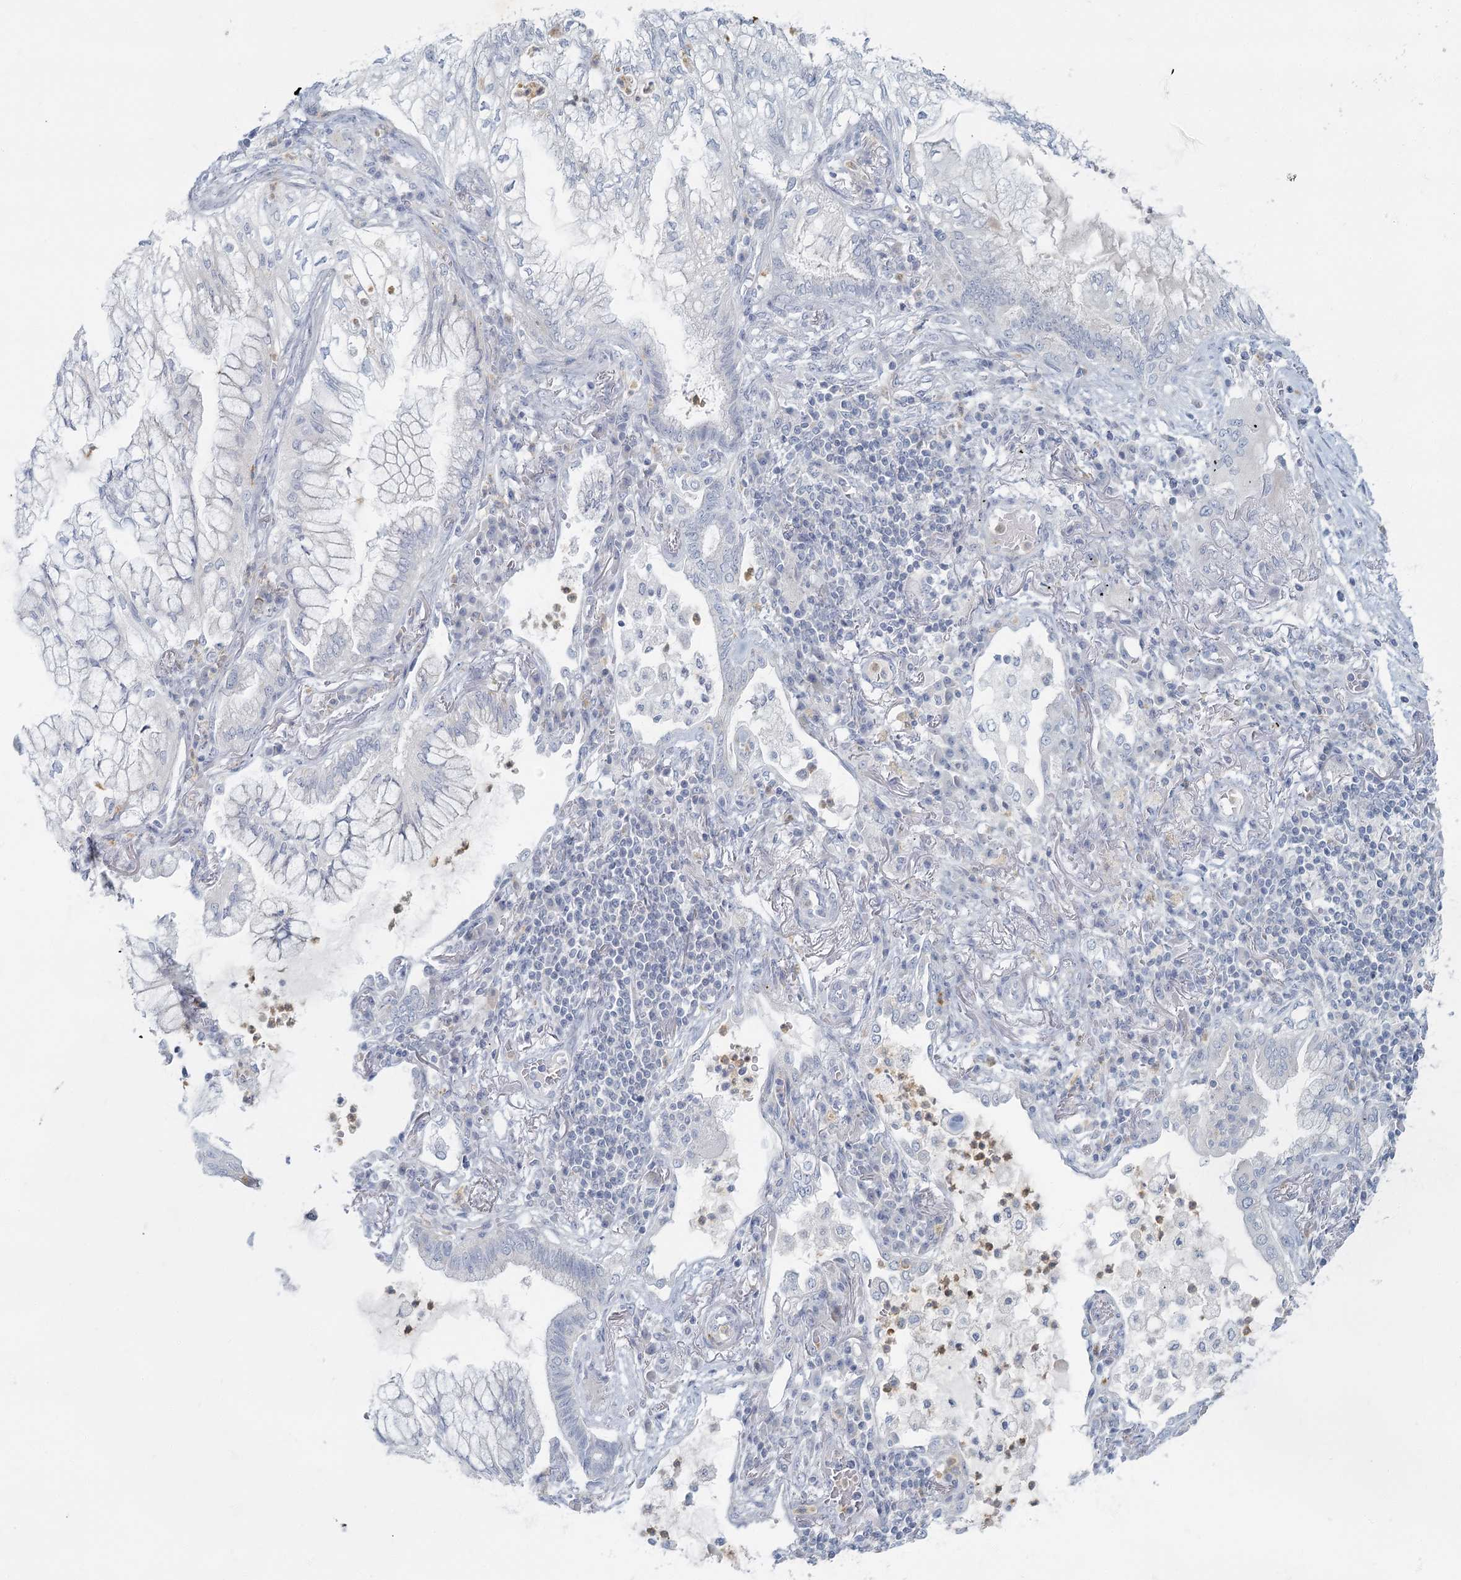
{"staining": {"intensity": "negative", "quantity": "none", "location": "none"}, "tissue": "lung cancer", "cell_type": "Tumor cells", "image_type": "cancer", "snomed": [{"axis": "morphology", "description": "Adenocarcinoma, NOS"}, {"axis": "topography", "description": "Lung"}], "caption": "High power microscopy histopathology image of an immunohistochemistry (IHC) histopathology image of lung cancer, revealing no significant staining in tumor cells.", "gene": "FAM110C", "patient": {"sex": "female", "age": 70}}